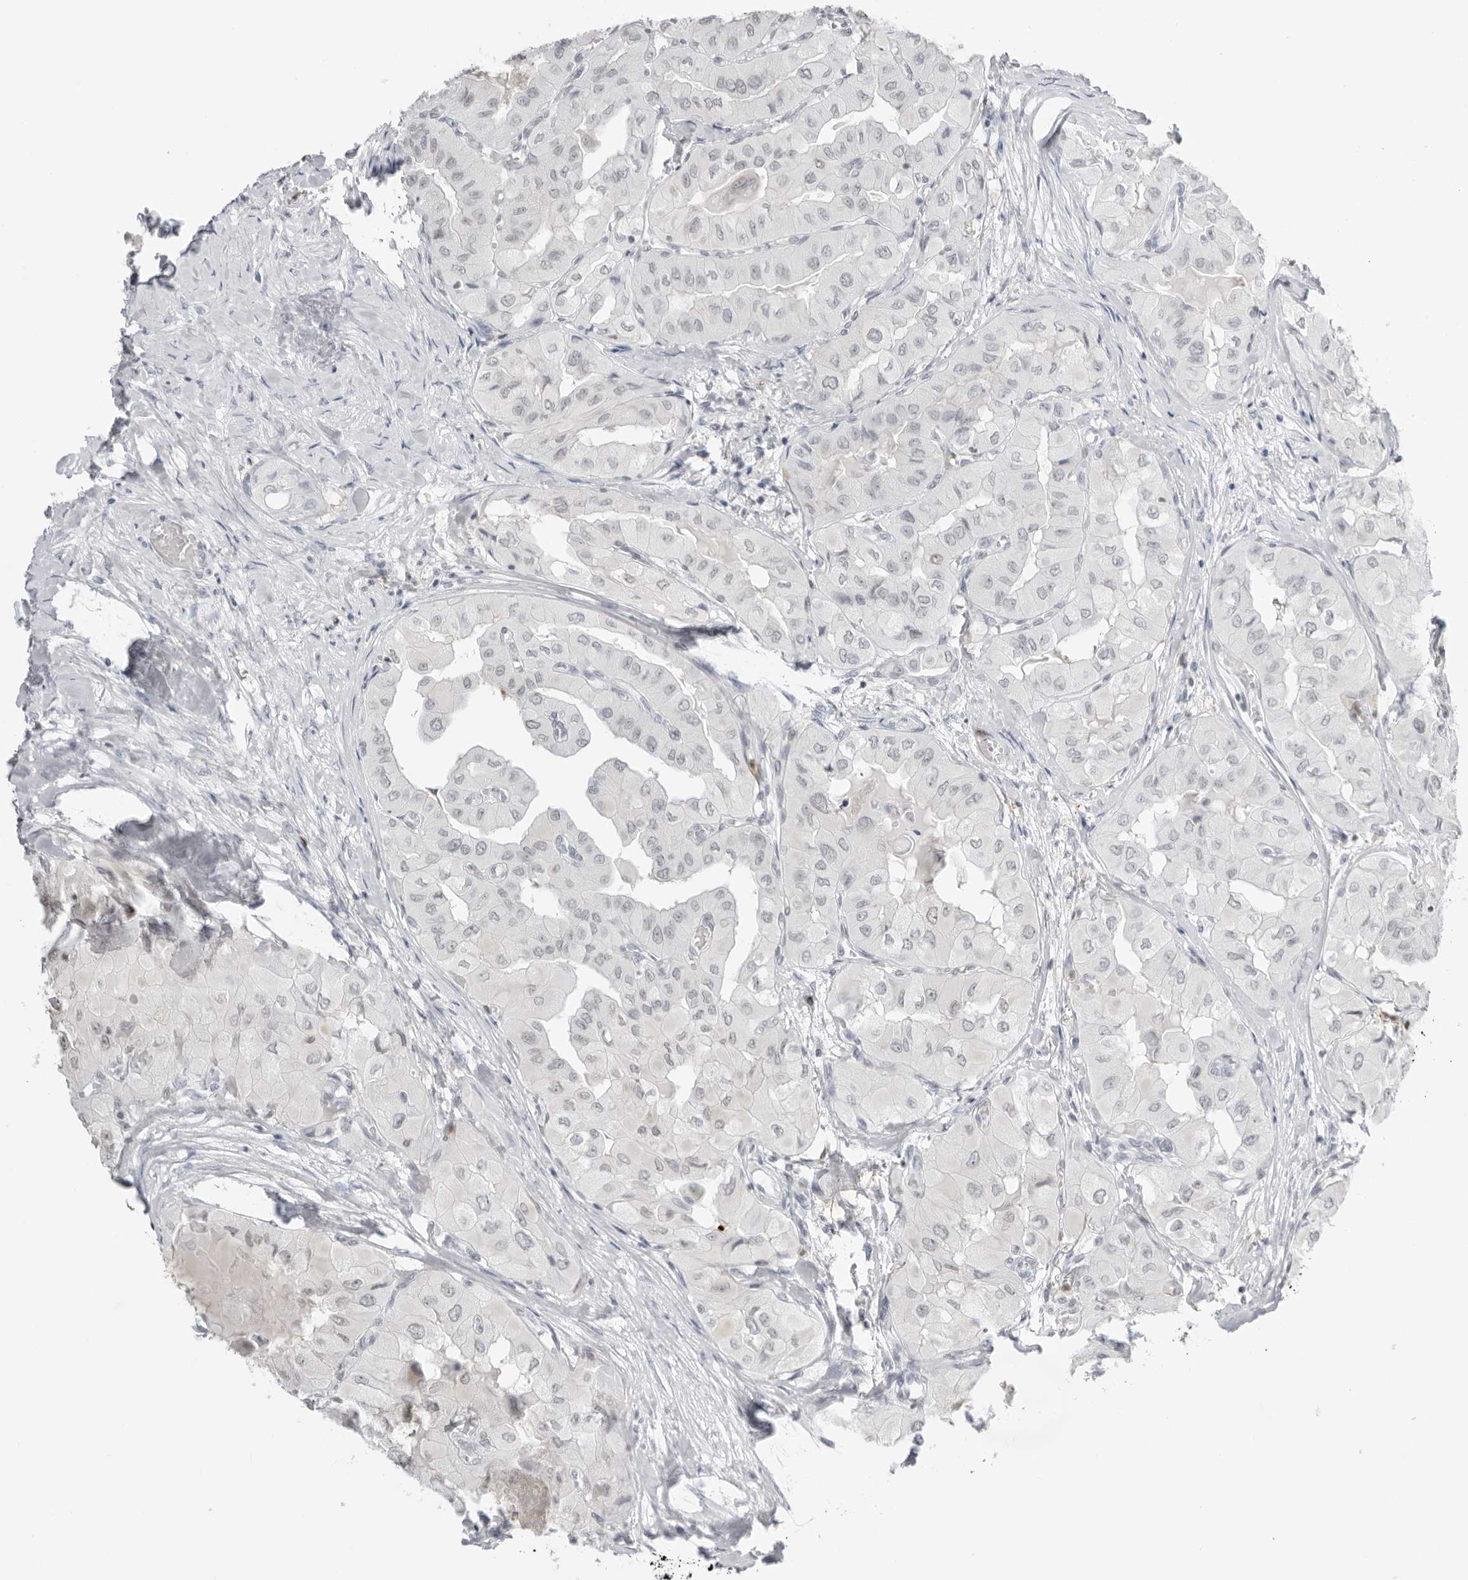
{"staining": {"intensity": "negative", "quantity": "none", "location": "none"}, "tissue": "thyroid cancer", "cell_type": "Tumor cells", "image_type": "cancer", "snomed": [{"axis": "morphology", "description": "Papillary adenocarcinoma, NOS"}, {"axis": "topography", "description": "Thyroid gland"}], "caption": "Thyroid cancer (papillary adenocarcinoma) was stained to show a protein in brown. There is no significant positivity in tumor cells.", "gene": "RNF146", "patient": {"sex": "female", "age": 59}}